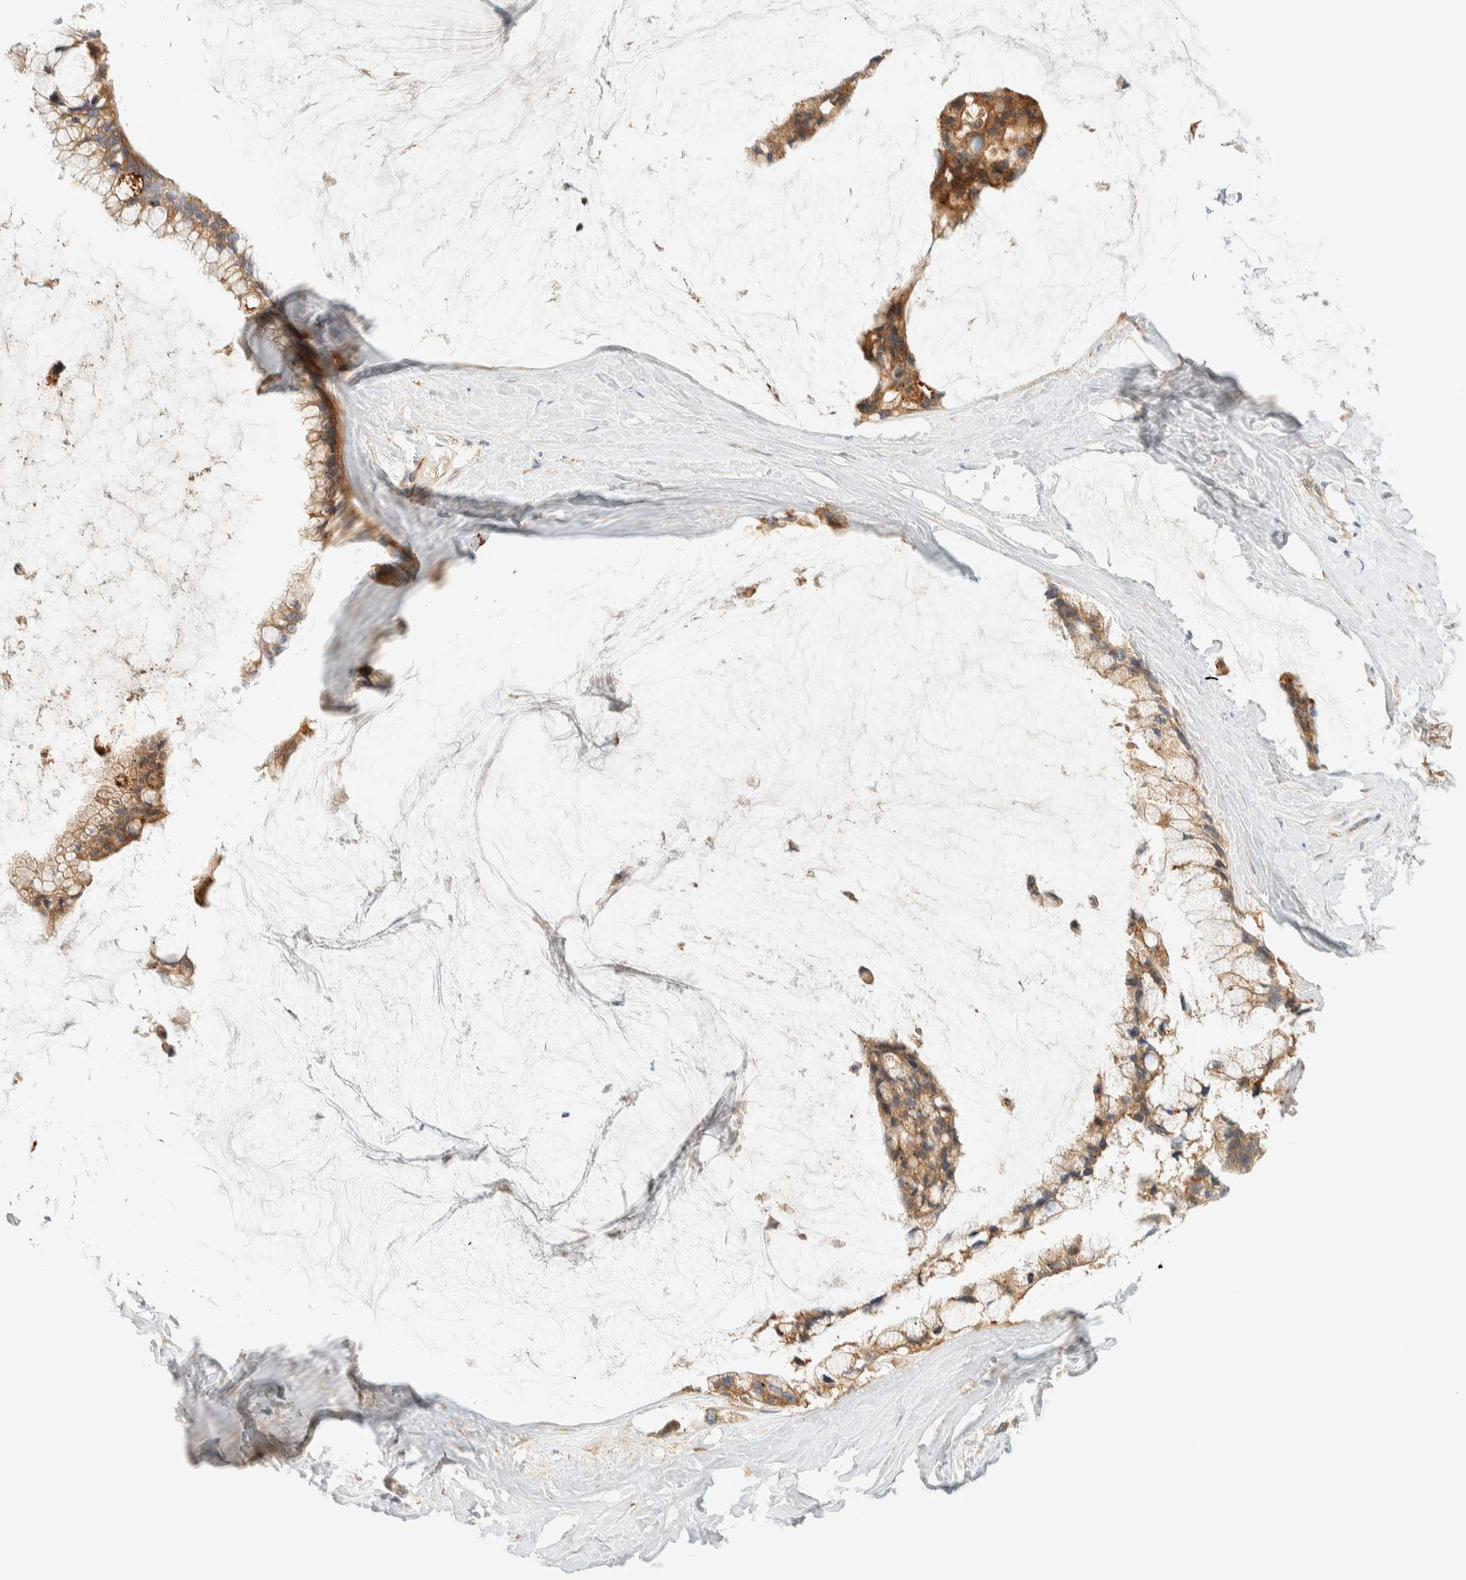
{"staining": {"intensity": "moderate", "quantity": ">75%", "location": "cytoplasmic/membranous"}, "tissue": "ovarian cancer", "cell_type": "Tumor cells", "image_type": "cancer", "snomed": [{"axis": "morphology", "description": "Cystadenocarcinoma, mucinous, NOS"}, {"axis": "topography", "description": "Ovary"}], "caption": "Protein analysis of mucinous cystadenocarcinoma (ovarian) tissue displays moderate cytoplasmic/membranous positivity in about >75% of tumor cells.", "gene": "FAT1", "patient": {"sex": "female", "age": 39}}